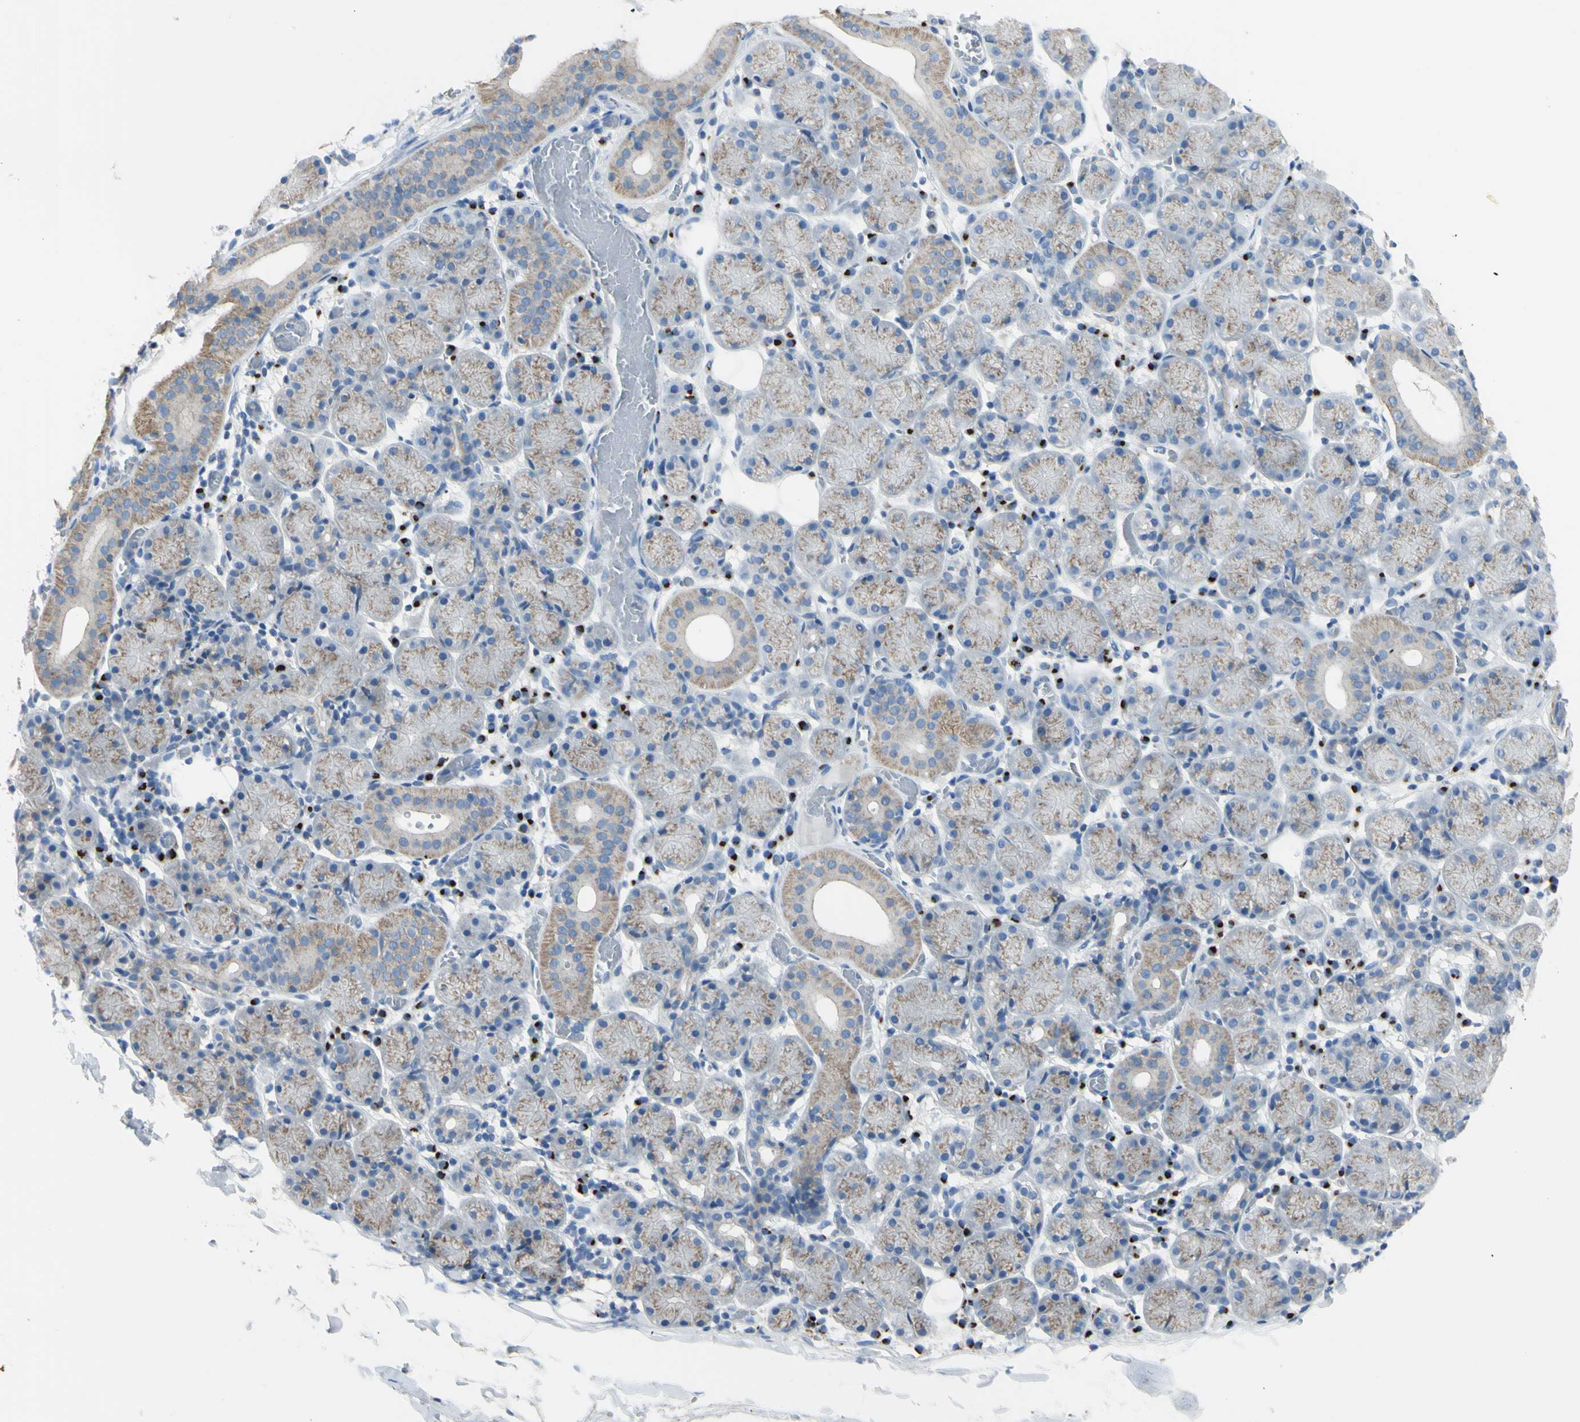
{"staining": {"intensity": "weak", "quantity": "25%-75%", "location": "cytoplasmic/membranous"}, "tissue": "salivary gland", "cell_type": "Glandular cells", "image_type": "normal", "snomed": [{"axis": "morphology", "description": "Normal tissue, NOS"}, {"axis": "topography", "description": "Salivary gland"}], "caption": "Immunohistochemical staining of unremarkable salivary gland displays 25%-75% levels of weak cytoplasmic/membranous protein positivity in approximately 25%-75% of glandular cells.", "gene": "B4GALT3", "patient": {"sex": "female", "age": 24}}